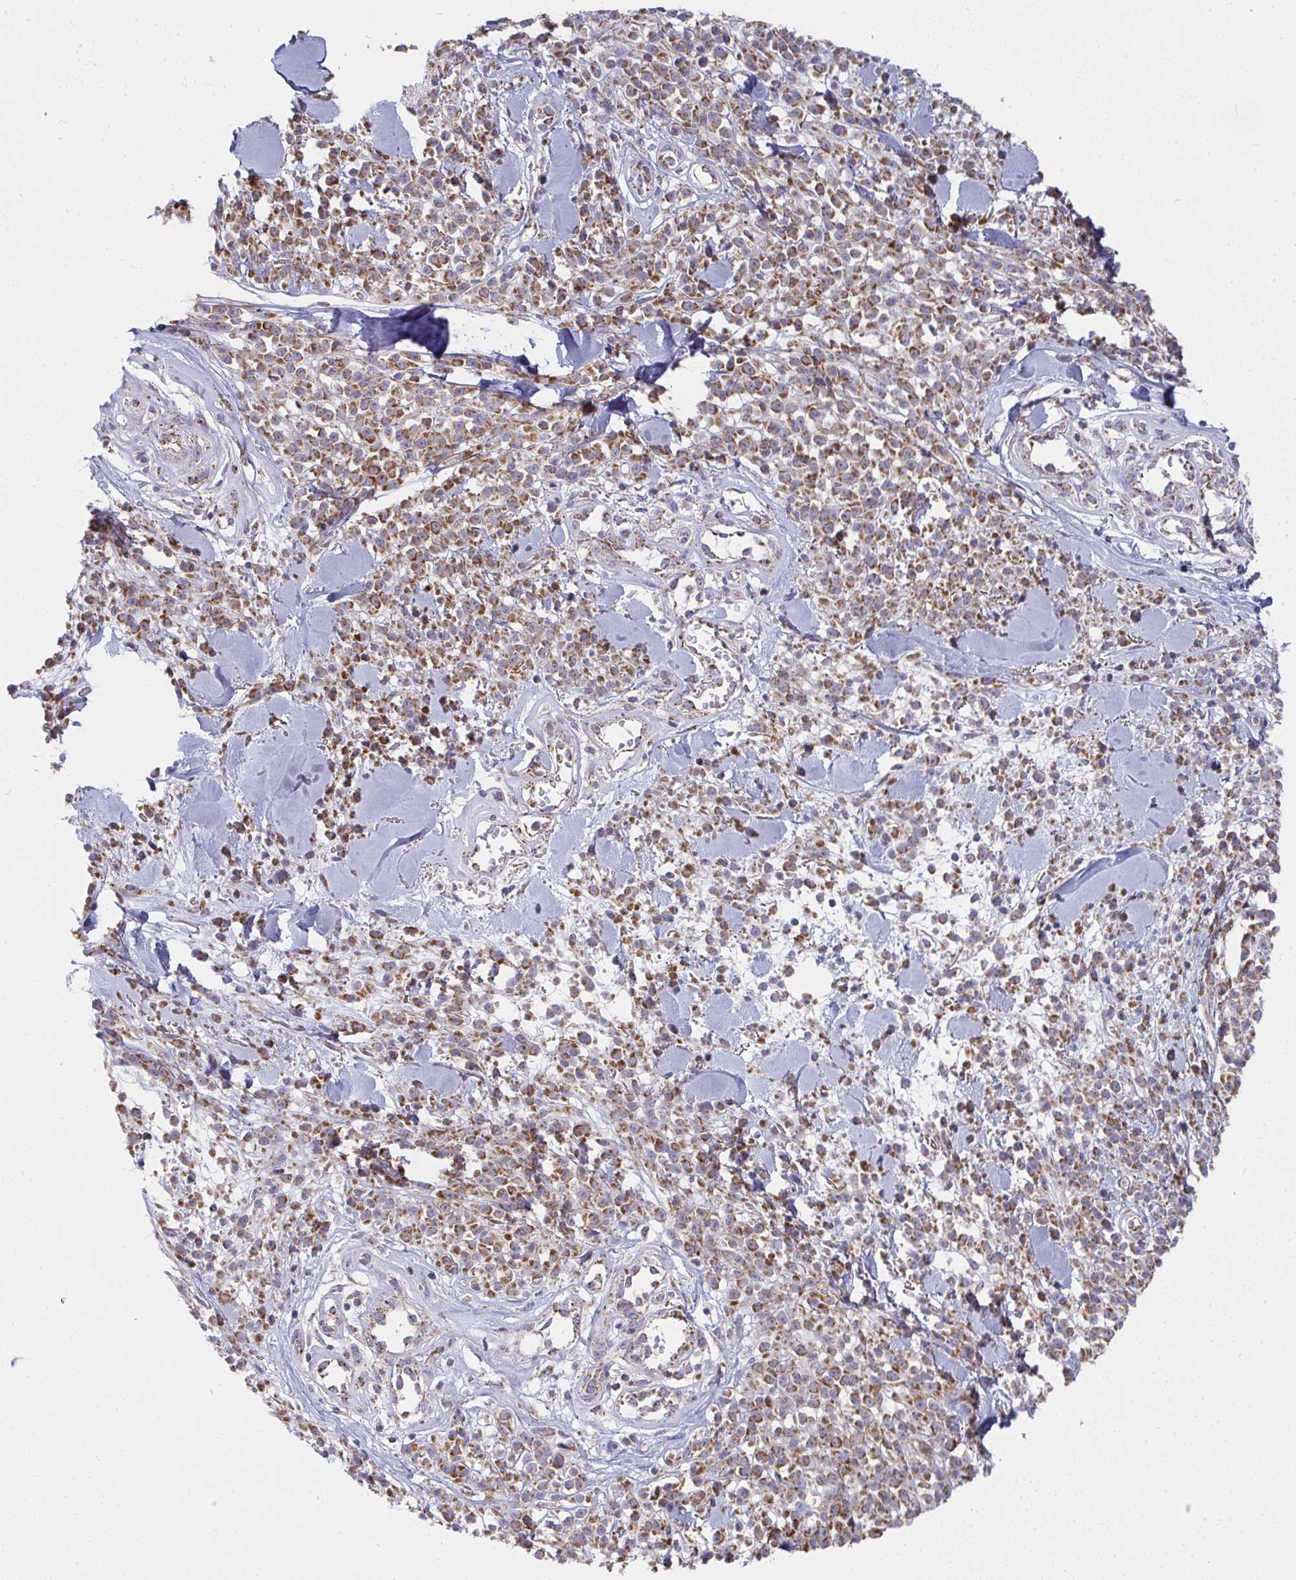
{"staining": {"intensity": "weak", "quantity": ">75%", "location": "cytoplasmic/membranous"}, "tissue": "melanoma", "cell_type": "Tumor cells", "image_type": "cancer", "snomed": [{"axis": "morphology", "description": "Malignant melanoma, NOS"}, {"axis": "topography", "description": "Skin"}, {"axis": "topography", "description": "Skin of trunk"}], "caption": "Immunohistochemistry (IHC) staining of melanoma, which reveals low levels of weak cytoplasmic/membranous positivity in approximately >75% of tumor cells indicating weak cytoplasmic/membranous protein positivity. The staining was performed using DAB (brown) for protein detection and nuclei were counterstained in hematoxylin (blue).", "gene": "FAHD1", "patient": {"sex": "male", "age": 74}}